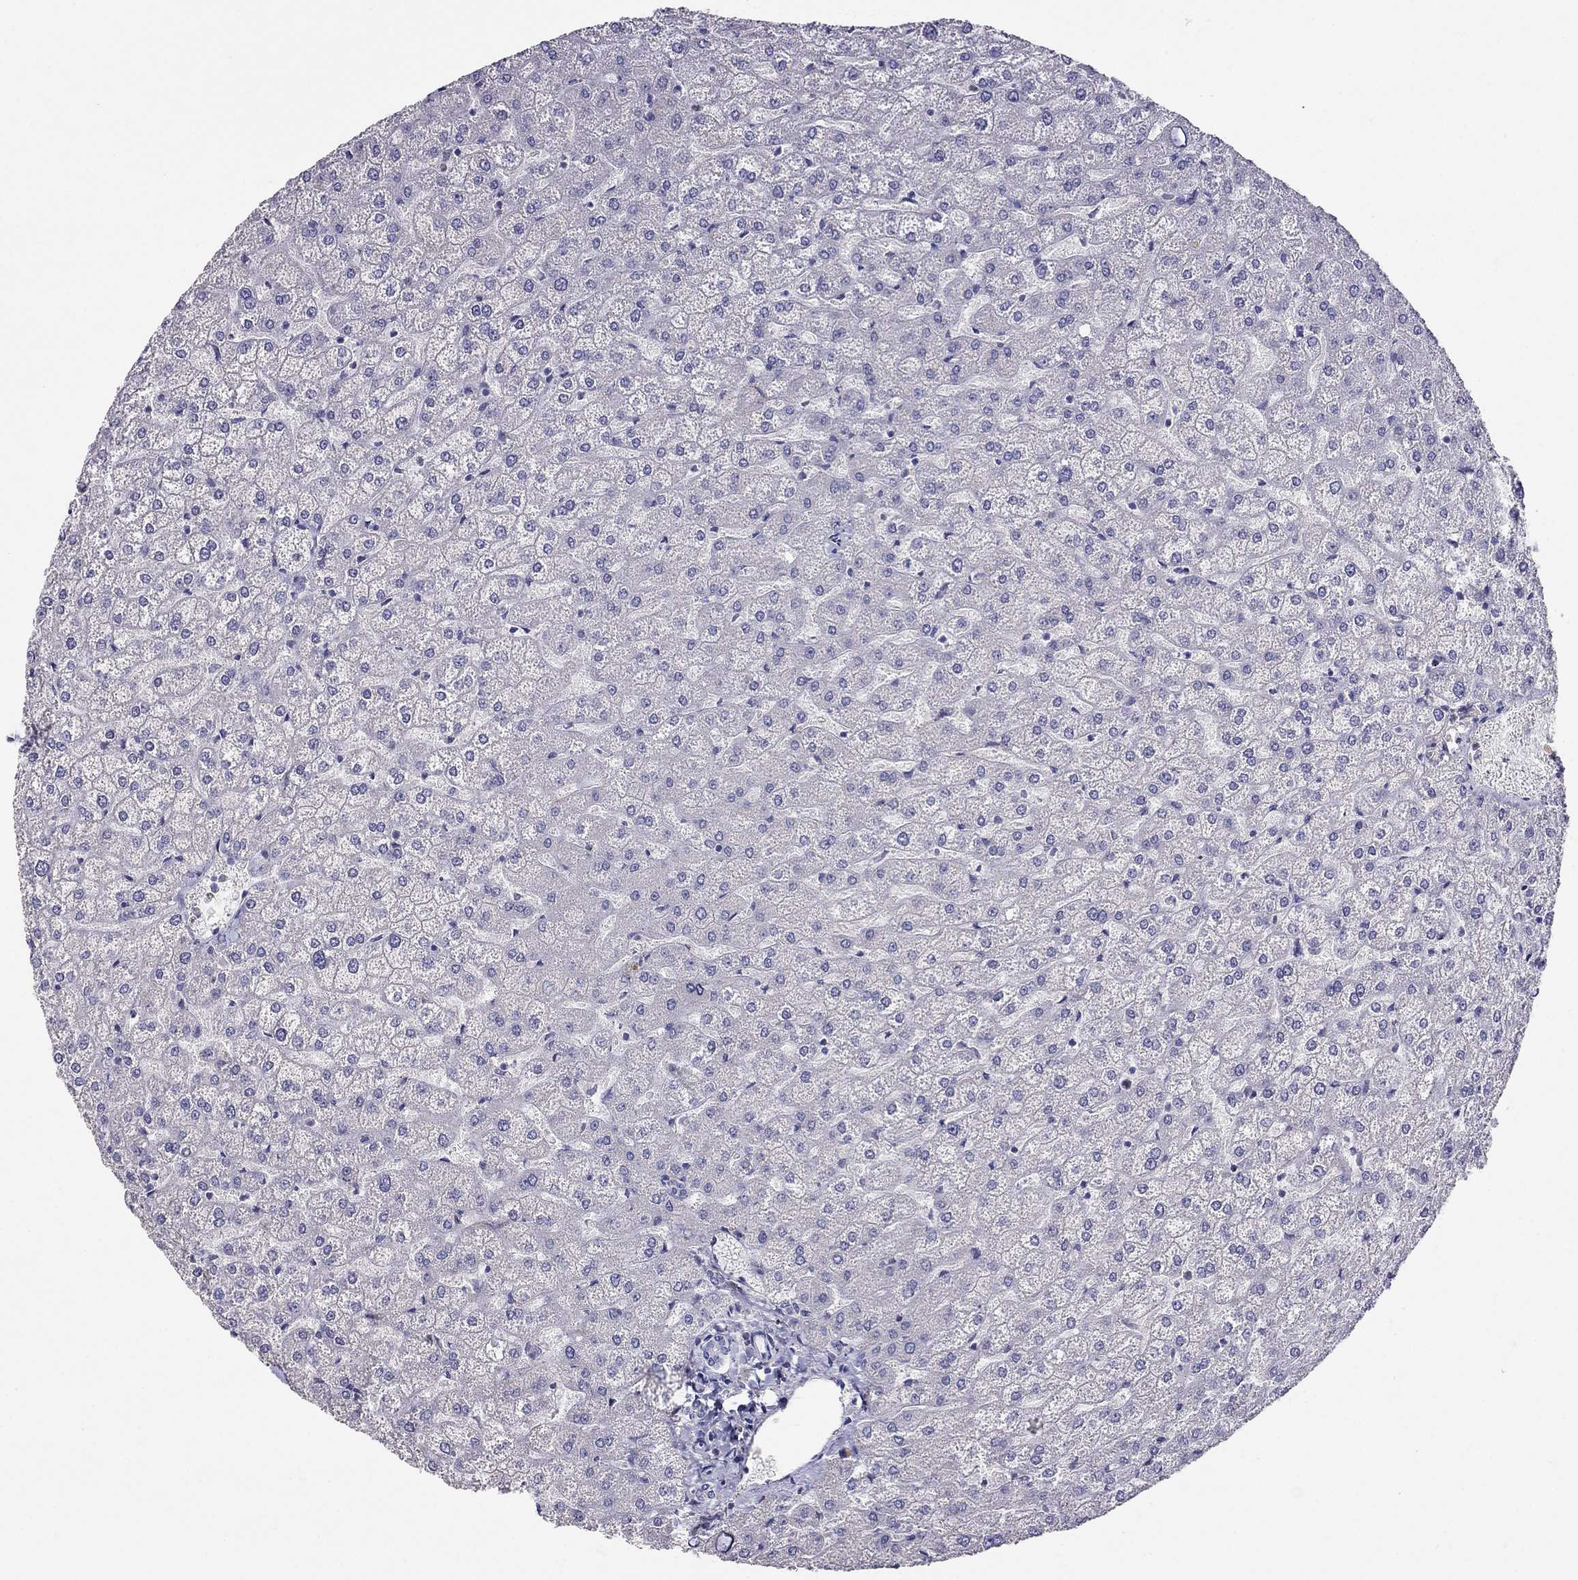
{"staining": {"intensity": "negative", "quantity": "none", "location": "none"}, "tissue": "liver", "cell_type": "Cholangiocytes", "image_type": "normal", "snomed": [{"axis": "morphology", "description": "Normal tissue, NOS"}, {"axis": "topography", "description": "Liver"}], "caption": "DAB (3,3'-diaminobenzidine) immunohistochemical staining of benign human liver shows no significant staining in cholangiocytes.", "gene": "MAGEB4", "patient": {"sex": "female", "age": 32}}